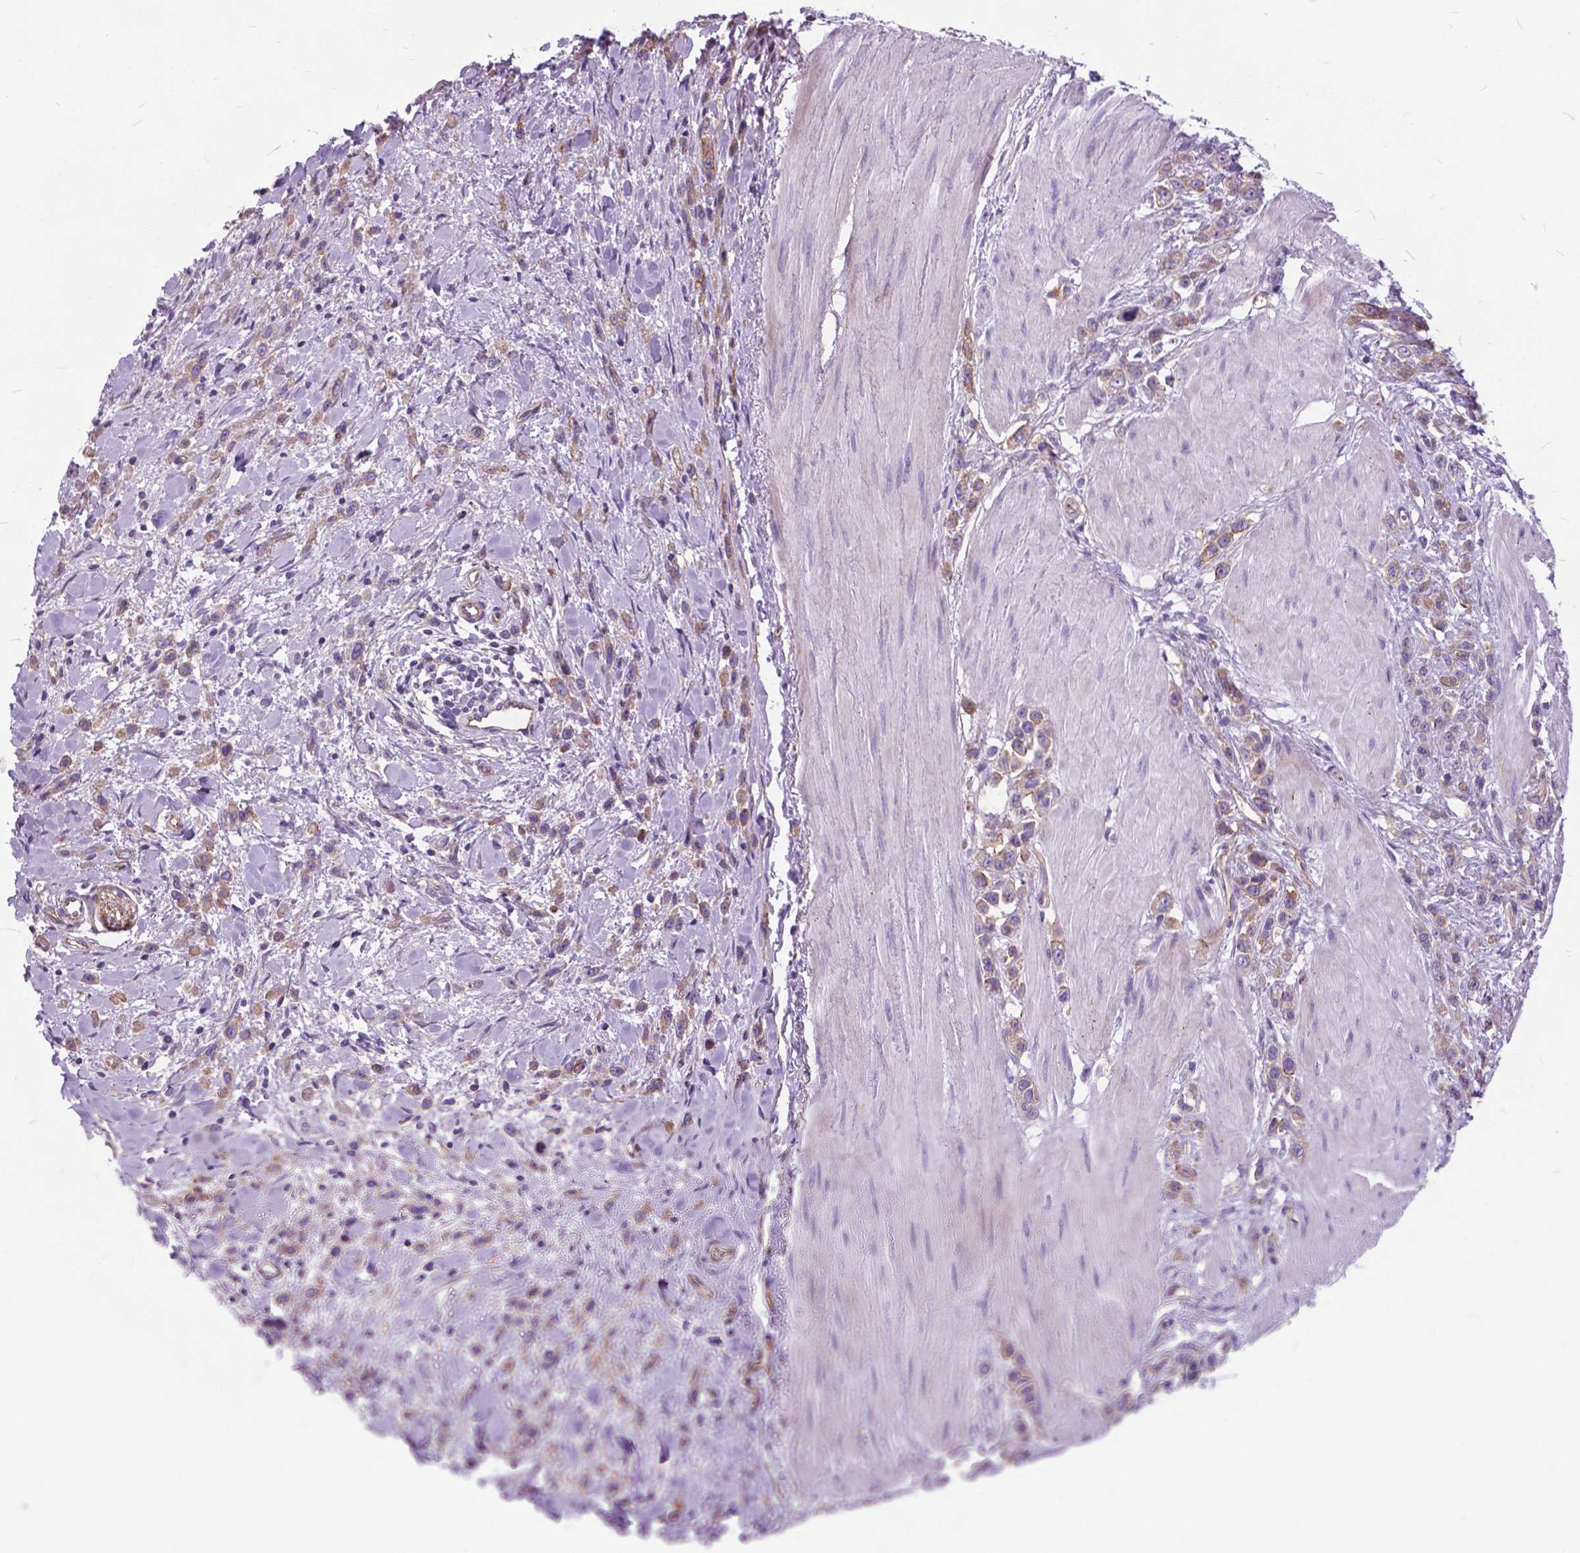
{"staining": {"intensity": "weak", "quantity": ">75%", "location": "cytoplasmic/membranous"}, "tissue": "stomach cancer", "cell_type": "Tumor cells", "image_type": "cancer", "snomed": [{"axis": "morphology", "description": "Adenocarcinoma, NOS"}, {"axis": "topography", "description": "Stomach"}], "caption": "This histopathology image shows stomach cancer stained with immunohistochemistry (IHC) to label a protein in brown. The cytoplasmic/membranous of tumor cells show weak positivity for the protein. Nuclei are counter-stained blue.", "gene": "FLT4", "patient": {"sex": "male", "age": 47}}